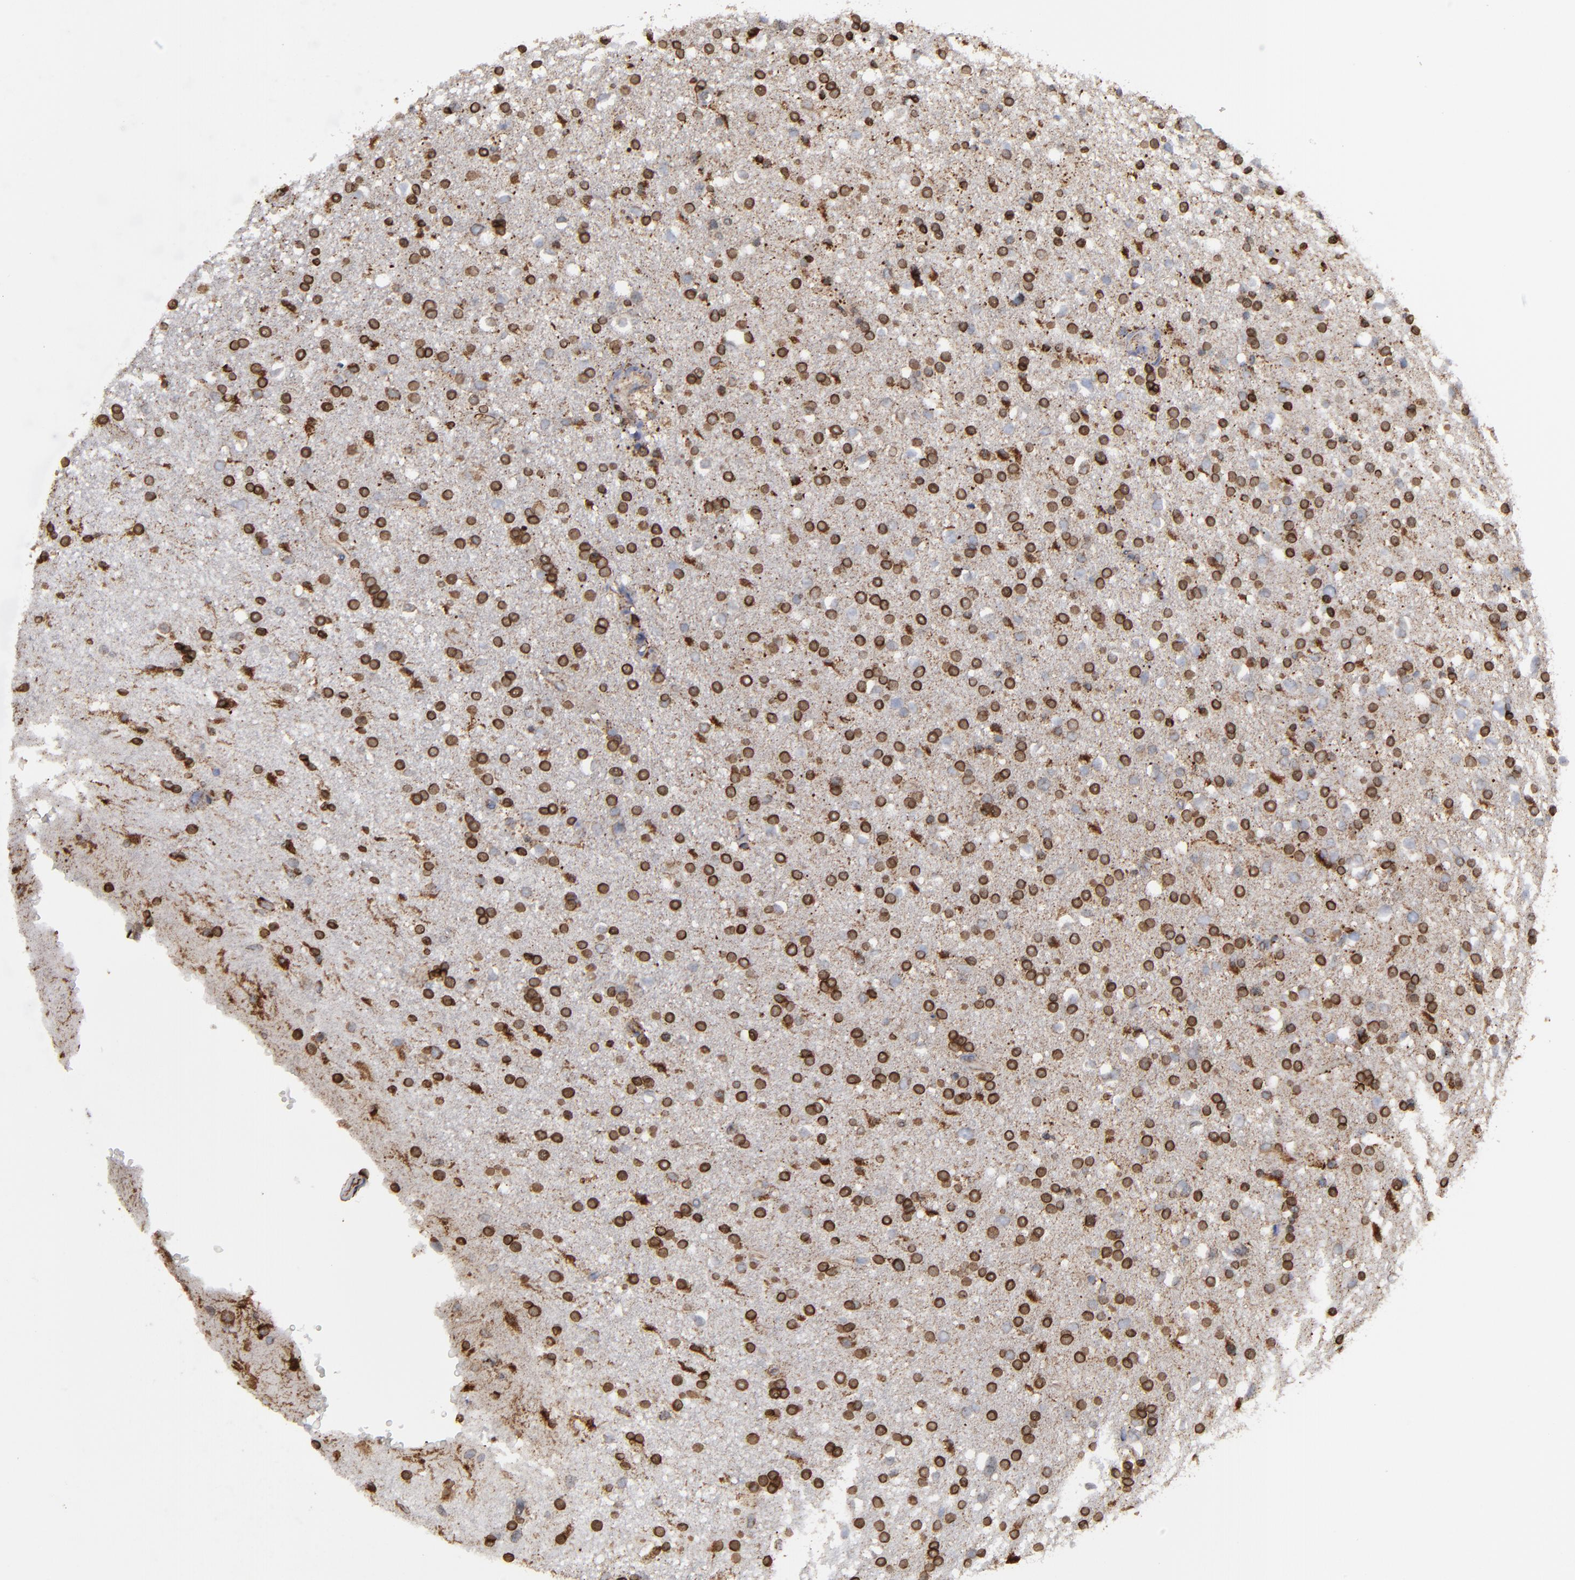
{"staining": {"intensity": "strong", "quantity": "<25%", "location": "cytoplasmic/membranous"}, "tissue": "glioma", "cell_type": "Tumor cells", "image_type": "cancer", "snomed": [{"axis": "morphology", "description": "Glioma, malignant, High grade"}, {"axis": "topography", "description": "Brain"}], "caption": "Immunohistochemistry (DAB (3,3'-diaminobenzidine)) staining of malignant high-grade glioma exhibits strong cytoplasmic/membranous protein expression in about <25% of tumor cells. Nuclei are stained in blue.", "gene": "ERLIN2", "patient": {"sex": "male", "age": 33}}